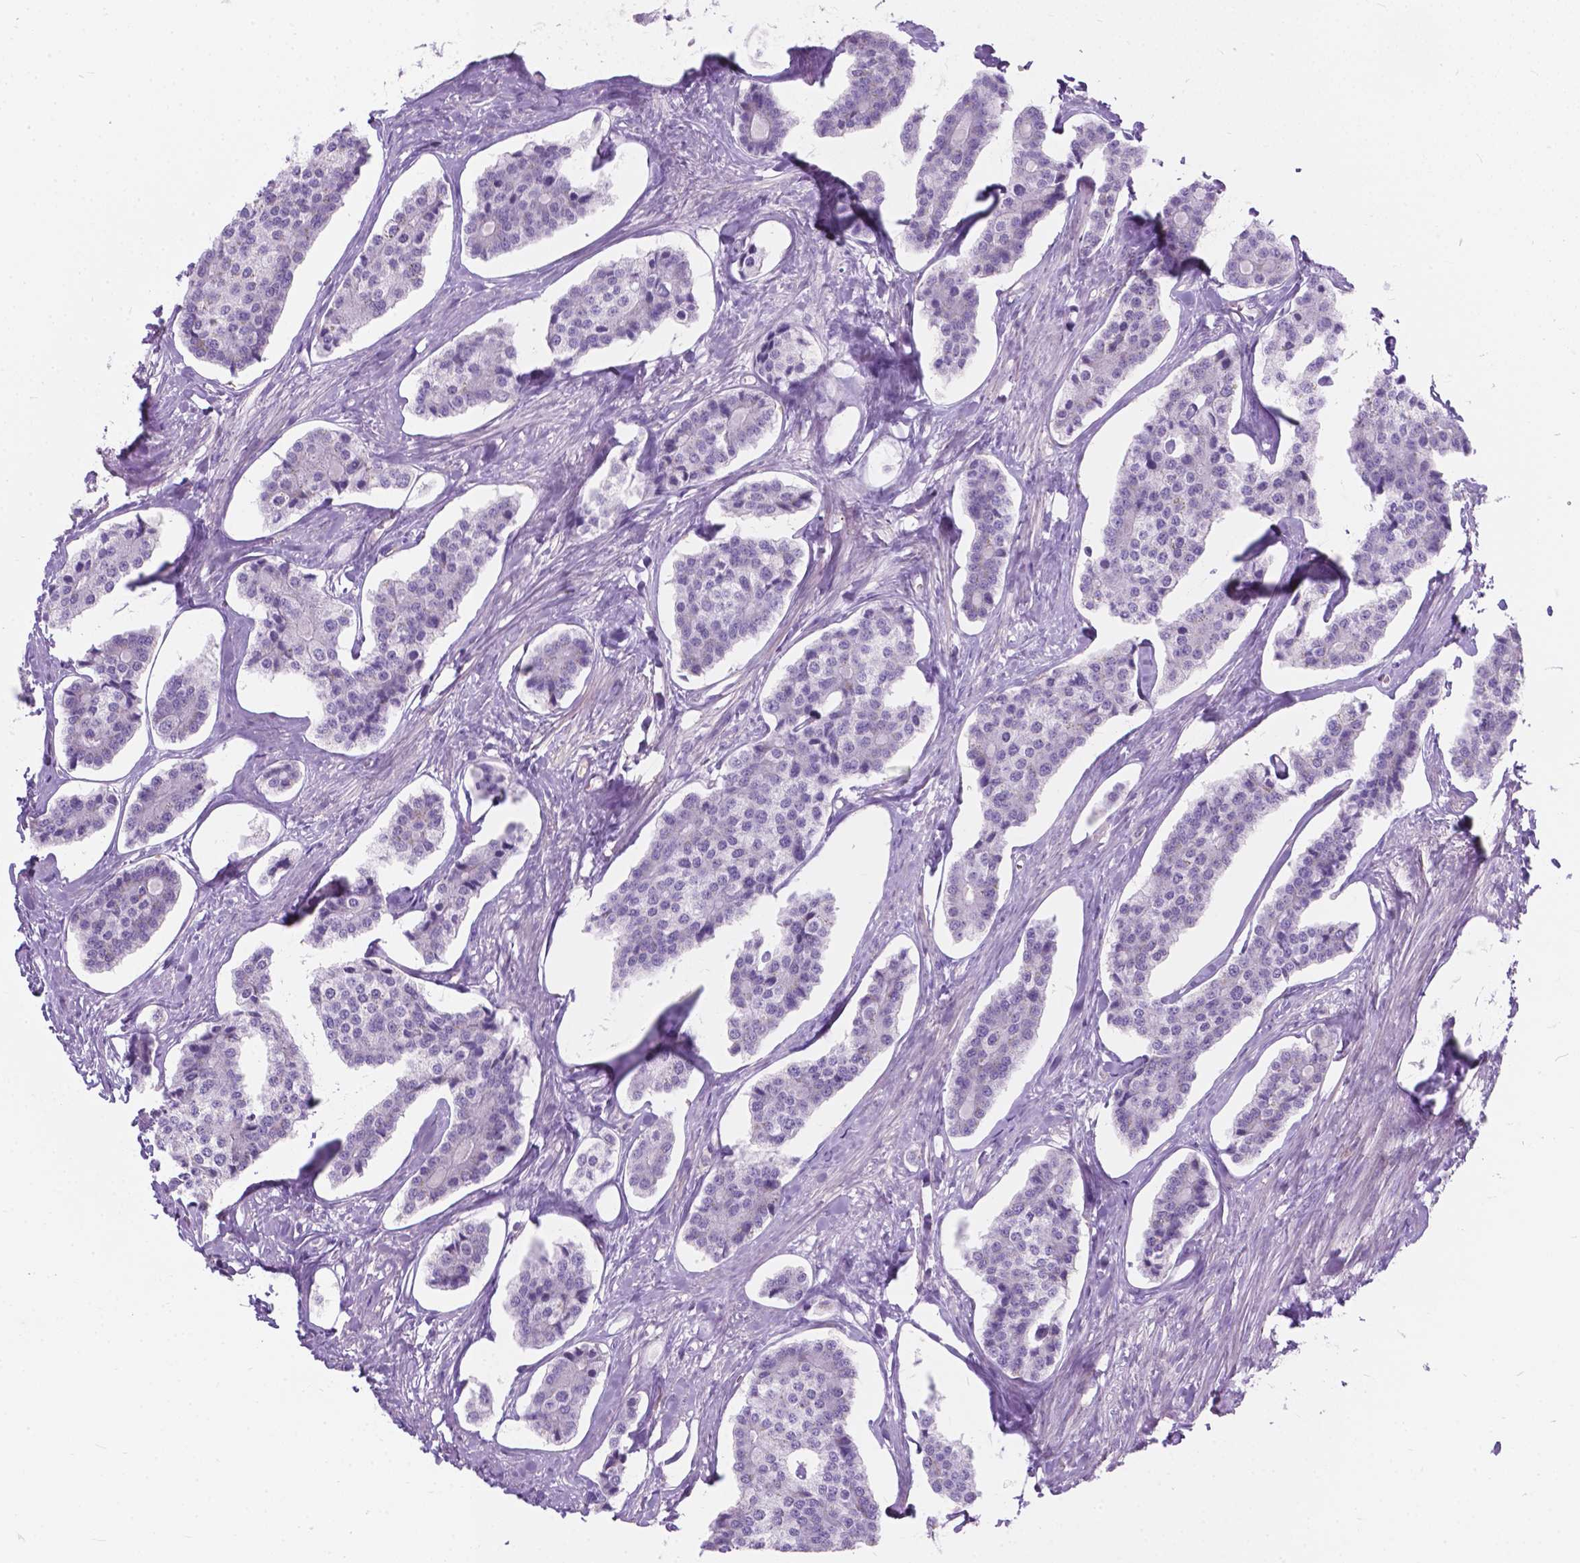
{"staining": {"intensity": "negative", "quantity": "none", "location": "none"}, "tissue": "carcinoid", "cell_type": "Tumor cells", "image_type": "cancer", "snomed": [{"axis": "morphology", "description": "Carcinoid, malignant, NOS"}, {"axis": "topography", "description": "Small intestine"}], "caption": "A high-resolution photomicrograph shows immunohistochemistry staining of carcinoid, which exhibits no significant expression in tumor cells.", "gene": "KIAA0040", "patient": {"sex": "female", "age": 65}}